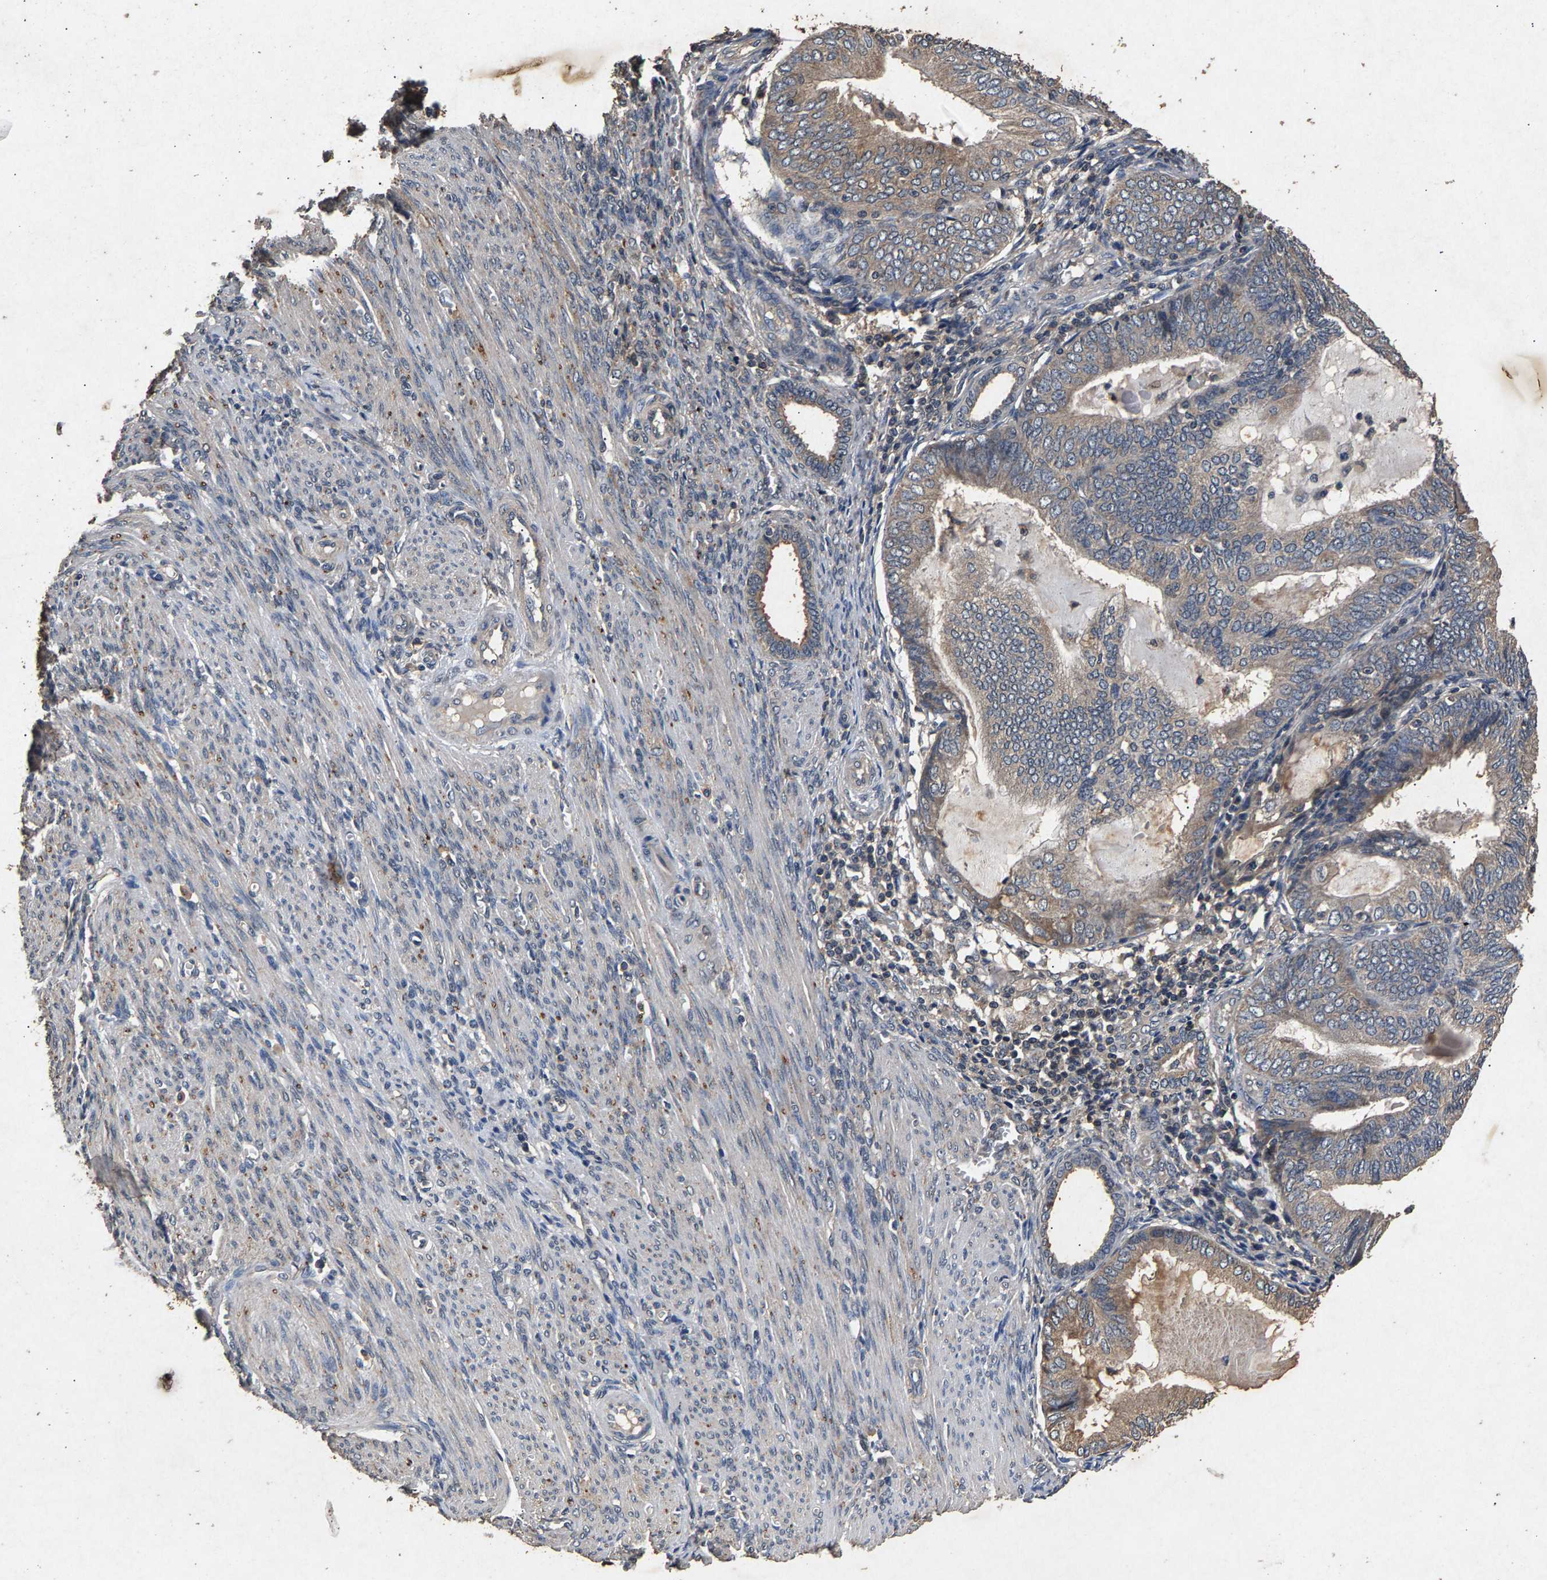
{"staining": {"intensity": "weak", "quantity": "25%-75%", "location": "cytoplasmic/membranous"}, "tissue": "endometrial cancer", "cell_type": "Tumor cells", "image_type": "cancer", "snomed": [{"axis": "morphology", "description": "Adenocarcinoma, NOS"}, {"axis": "topography", "description": "Endometrium"}], "caption": "There is low levels of weak cytoplasmic/membranous expression in tumor cells of endometrial adenocarcinoma, as demonstrated by immunohistochemical staining (brown color).", "gene": "PPP1CC", "patient": {"sex": "female", "age": 81}}